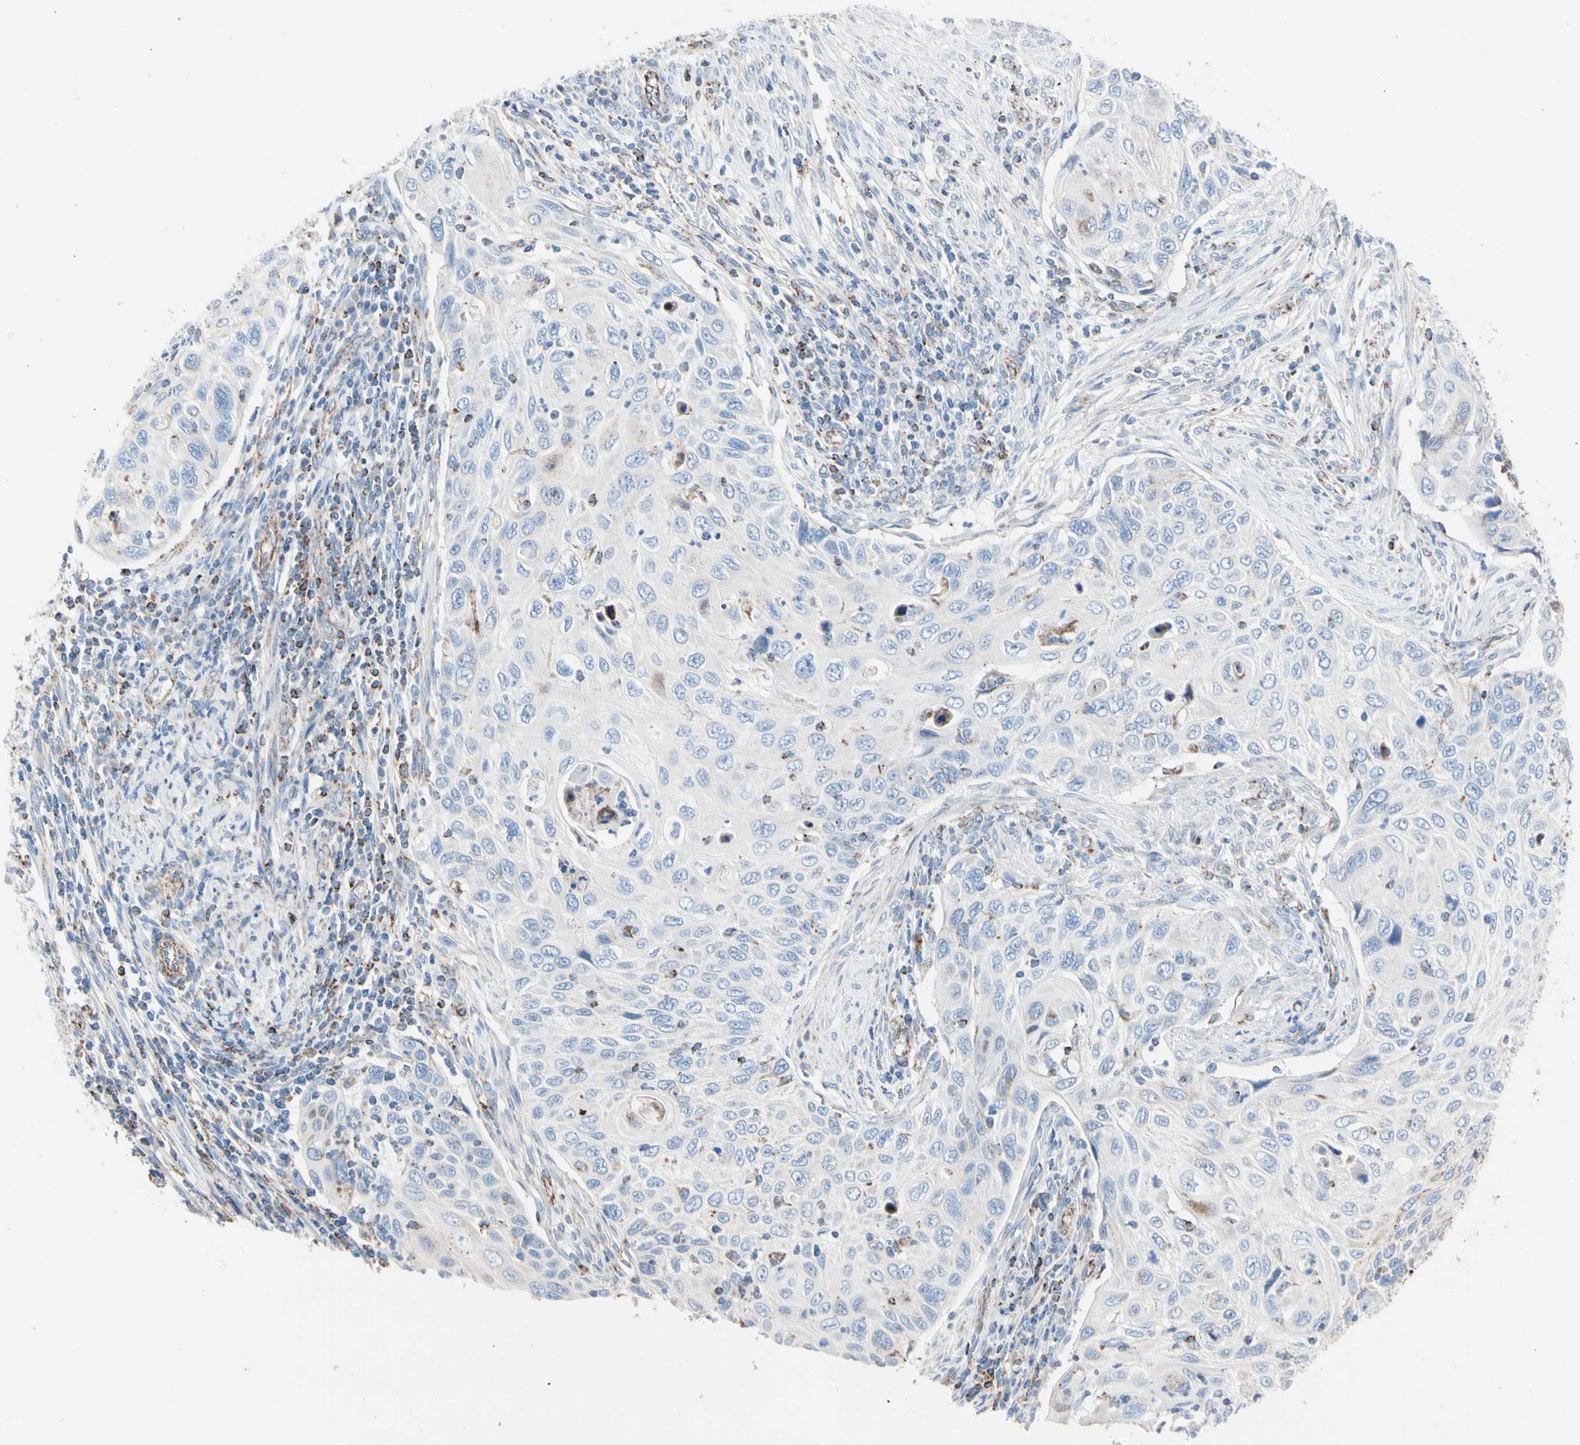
{"staining": {"intensity": "strong", "quantity": "<25%", "location": "cytoplasmic/membranous"}, "tissue": "cervical cancer", "cell_type": "Tumor cells", "image_type": "cancer", "snomed": [{"axis": "morphology", "description": "Squamous cell carcinoma, NOS"}, {"axis": "topography", "description": "Cervix"}], "caption": "Human squamous cell carcinoma (cervical) stained with a brown dye reveals strong cytoplasmic/membranous positive positivity in about <25% of tumor cells.", "gene": "HK1", "patient": {"sex": "female", "age": 70}}